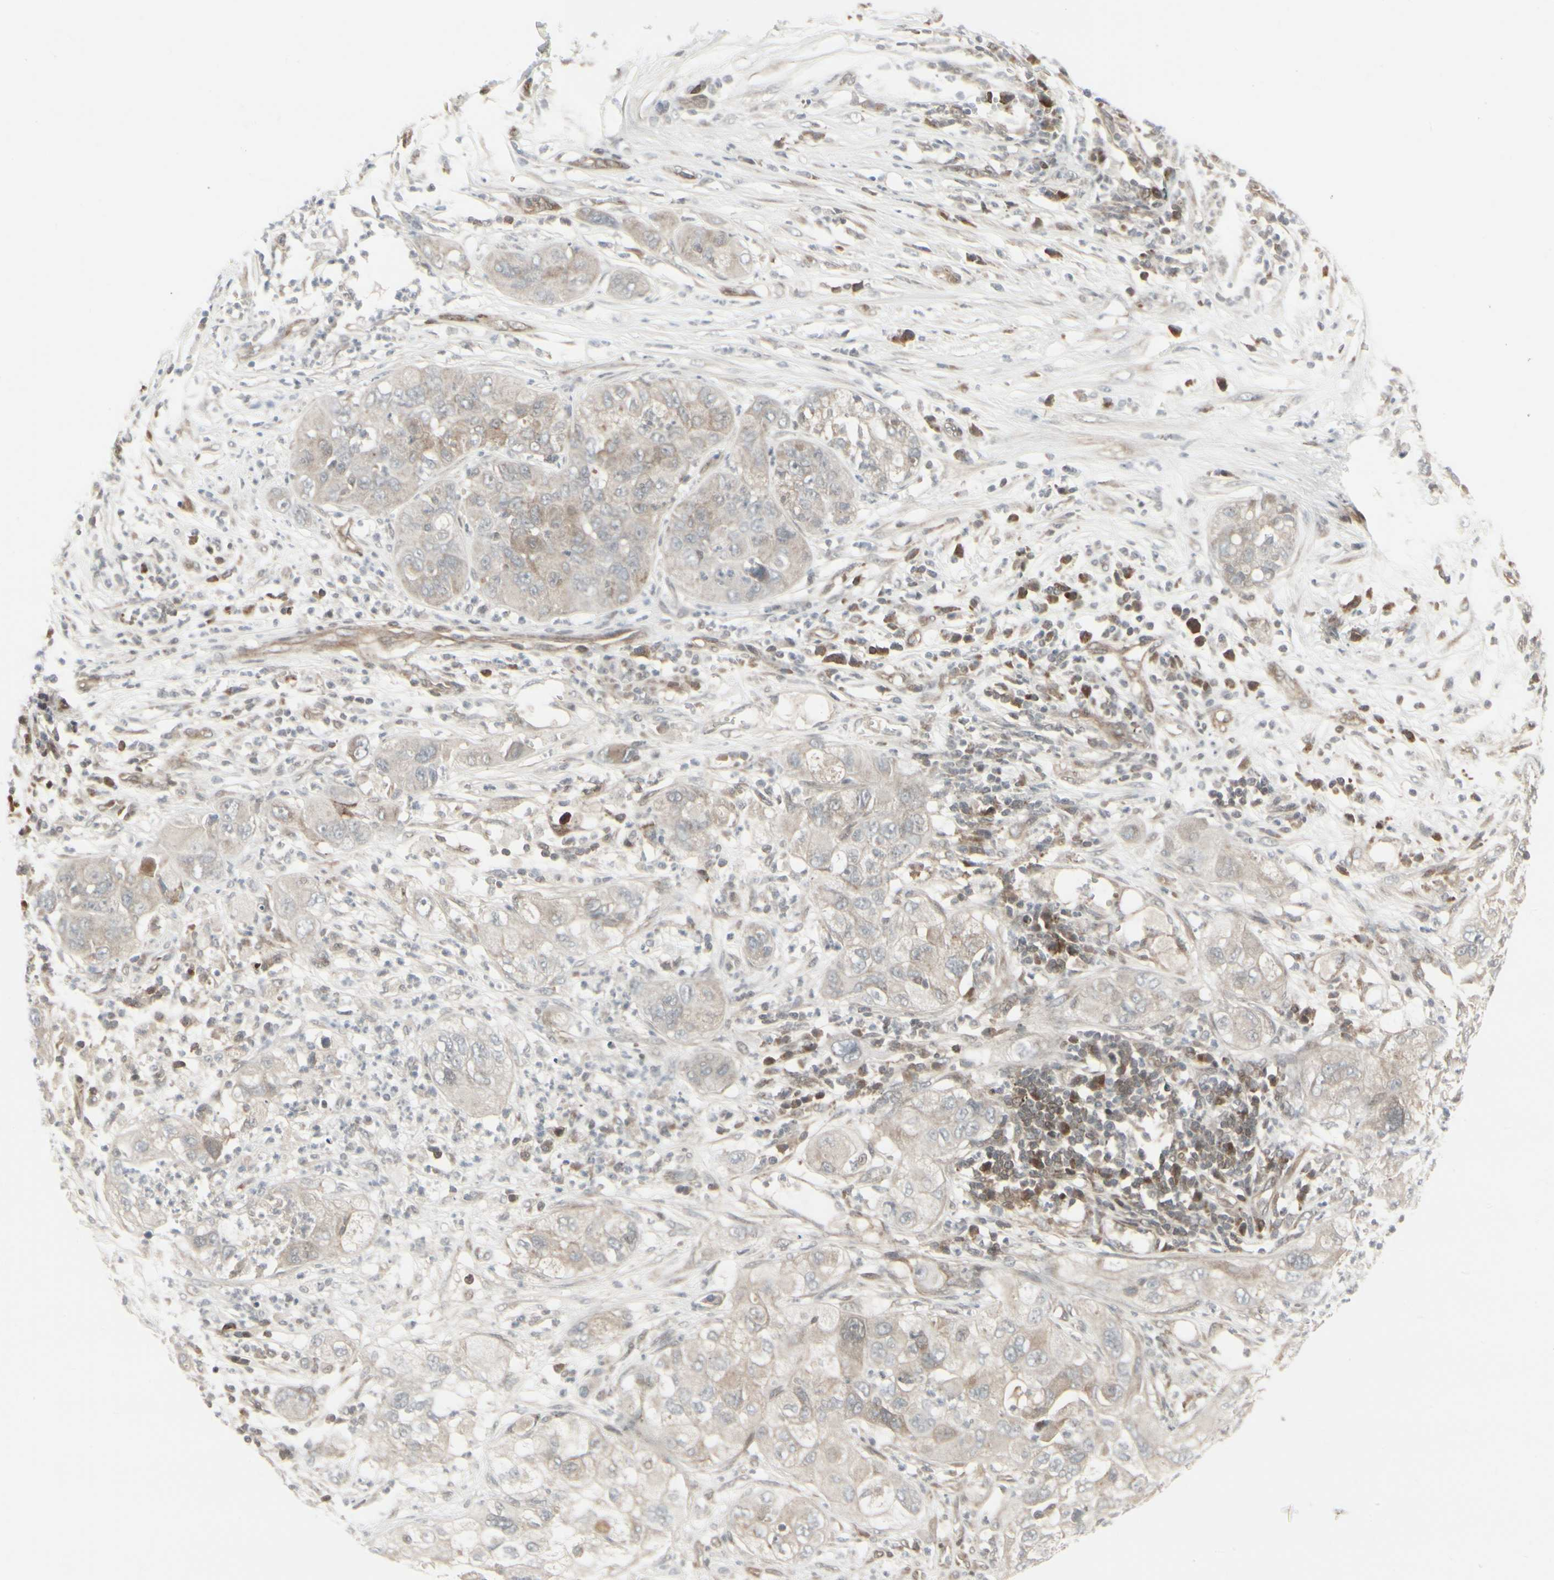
{"staining": {"intensity": "weak", "quantity": ">75%", "location": "cytoplasmic/membranous"}, "tissue": "pancreatic cancer", "cell_type": "Tumor cells", "image_type": "cancer", "snomed": [{"axis": "morphology", "description": "Adenocarcinoma, NOS"}, {"axis": "topography", "description": "Pancreas"}], "caption": "Immunohistochemistry (IHC) micrograph of neoplastic tissue: pancreatic adenocarcinoma stained using immunohistochemistry reveals low levels of weak protein expression localized specifically in the cytoplasmic/membranous of tumor cells, appearing as a cytoplasmic/membranous brown color.", "gene": "IGFBP6", "patient": {"sex": "female", "age": 78}}